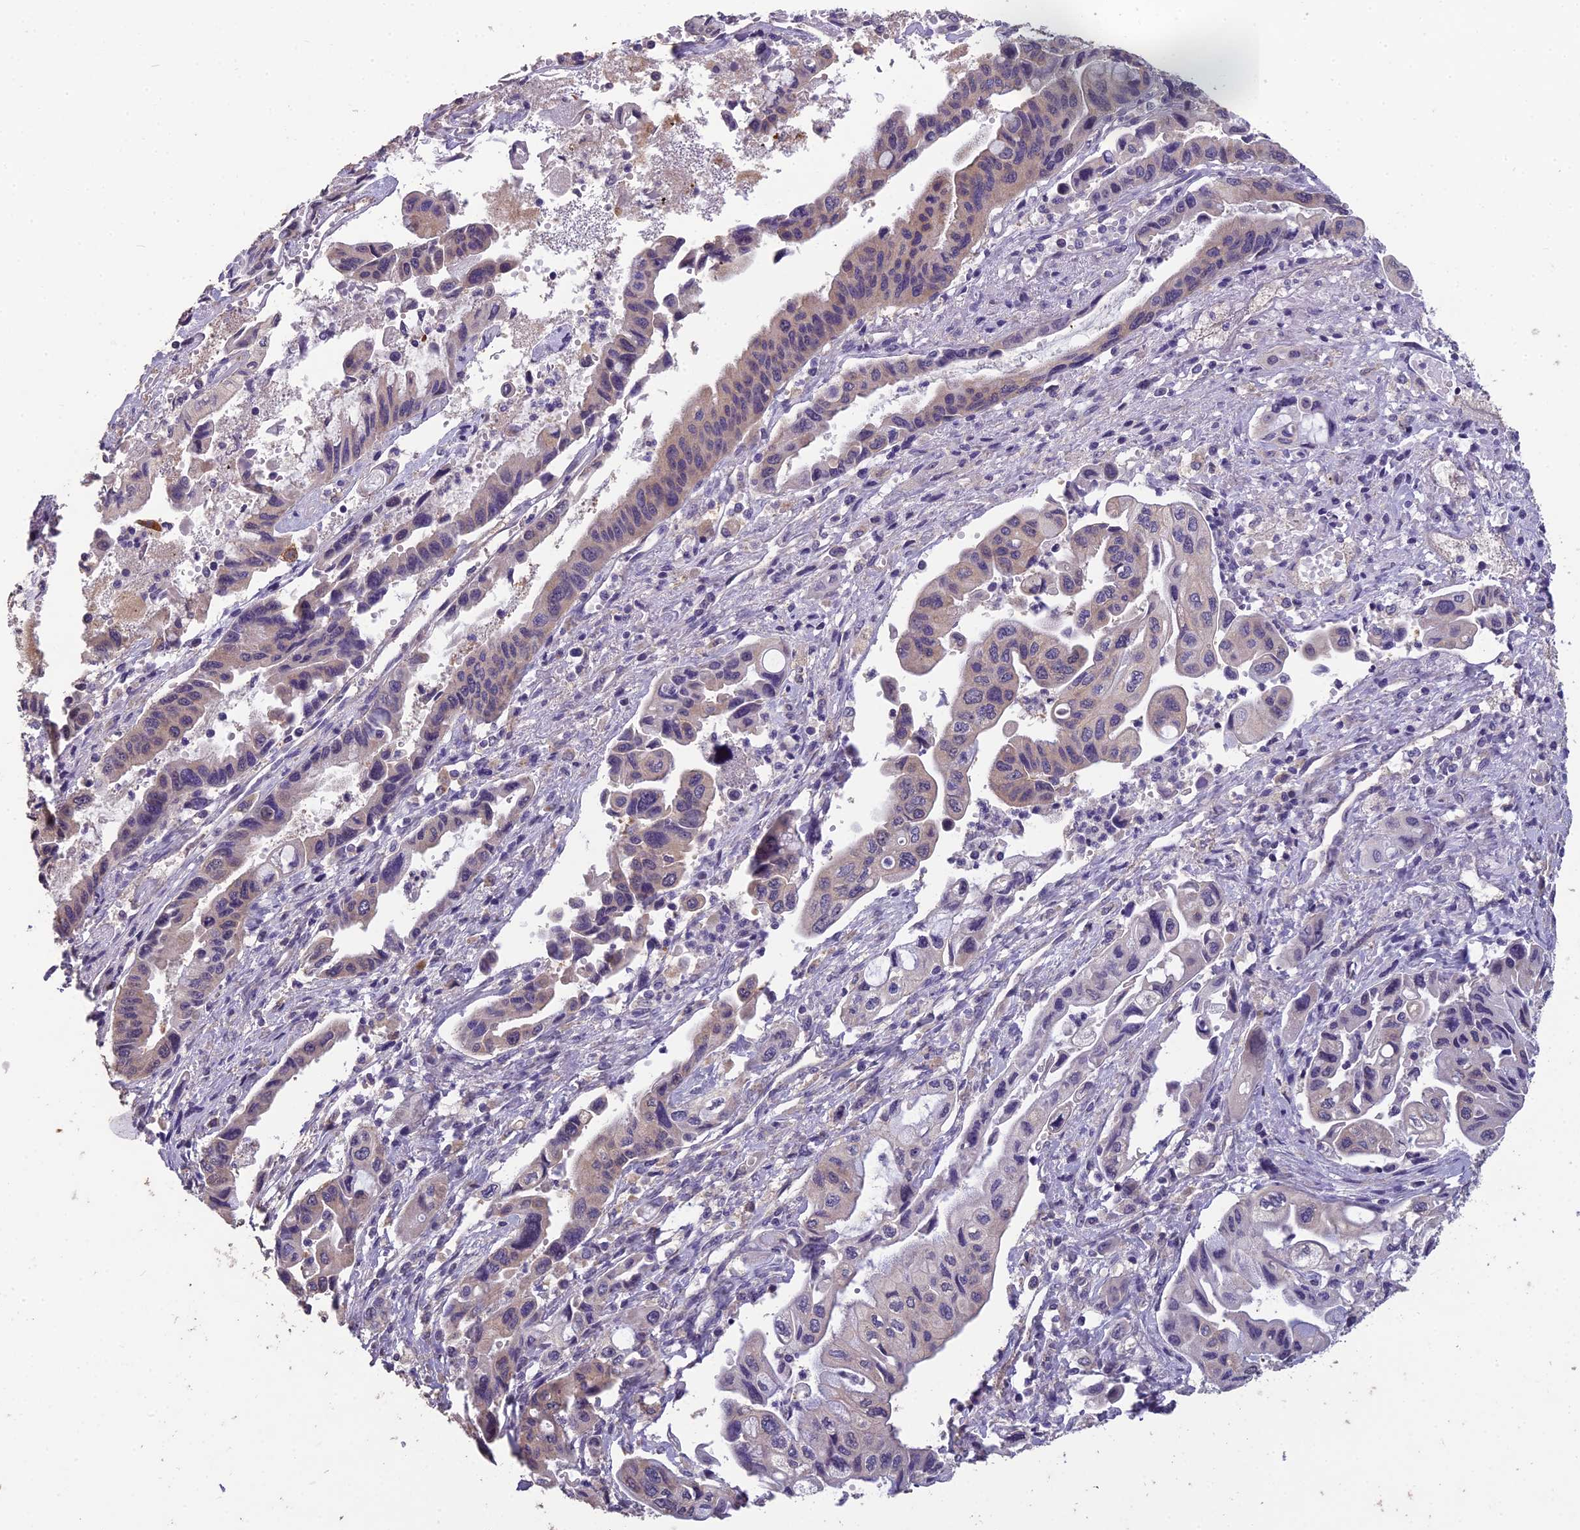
{"staining": {"intensity": "weak", "quantity": "<25%", "location": "cytoplasmic/membranous"}, "tissue": "pancreatic cancer", "cell_type": "Tumor cells", "image_type": "cancer", "snomed": [{"axis": "morphology", "description": "Adenocarcinoma, NOS"}, {"axis": "topography", "description": "Pancreas"}], "caption": "Immunohistochemical staining of pancreatic adenocarcinoma demonstrates no significant staining in tumor cells.", "gene": "CEACAM16", "patient": {"sex": "female", "age": 50}}